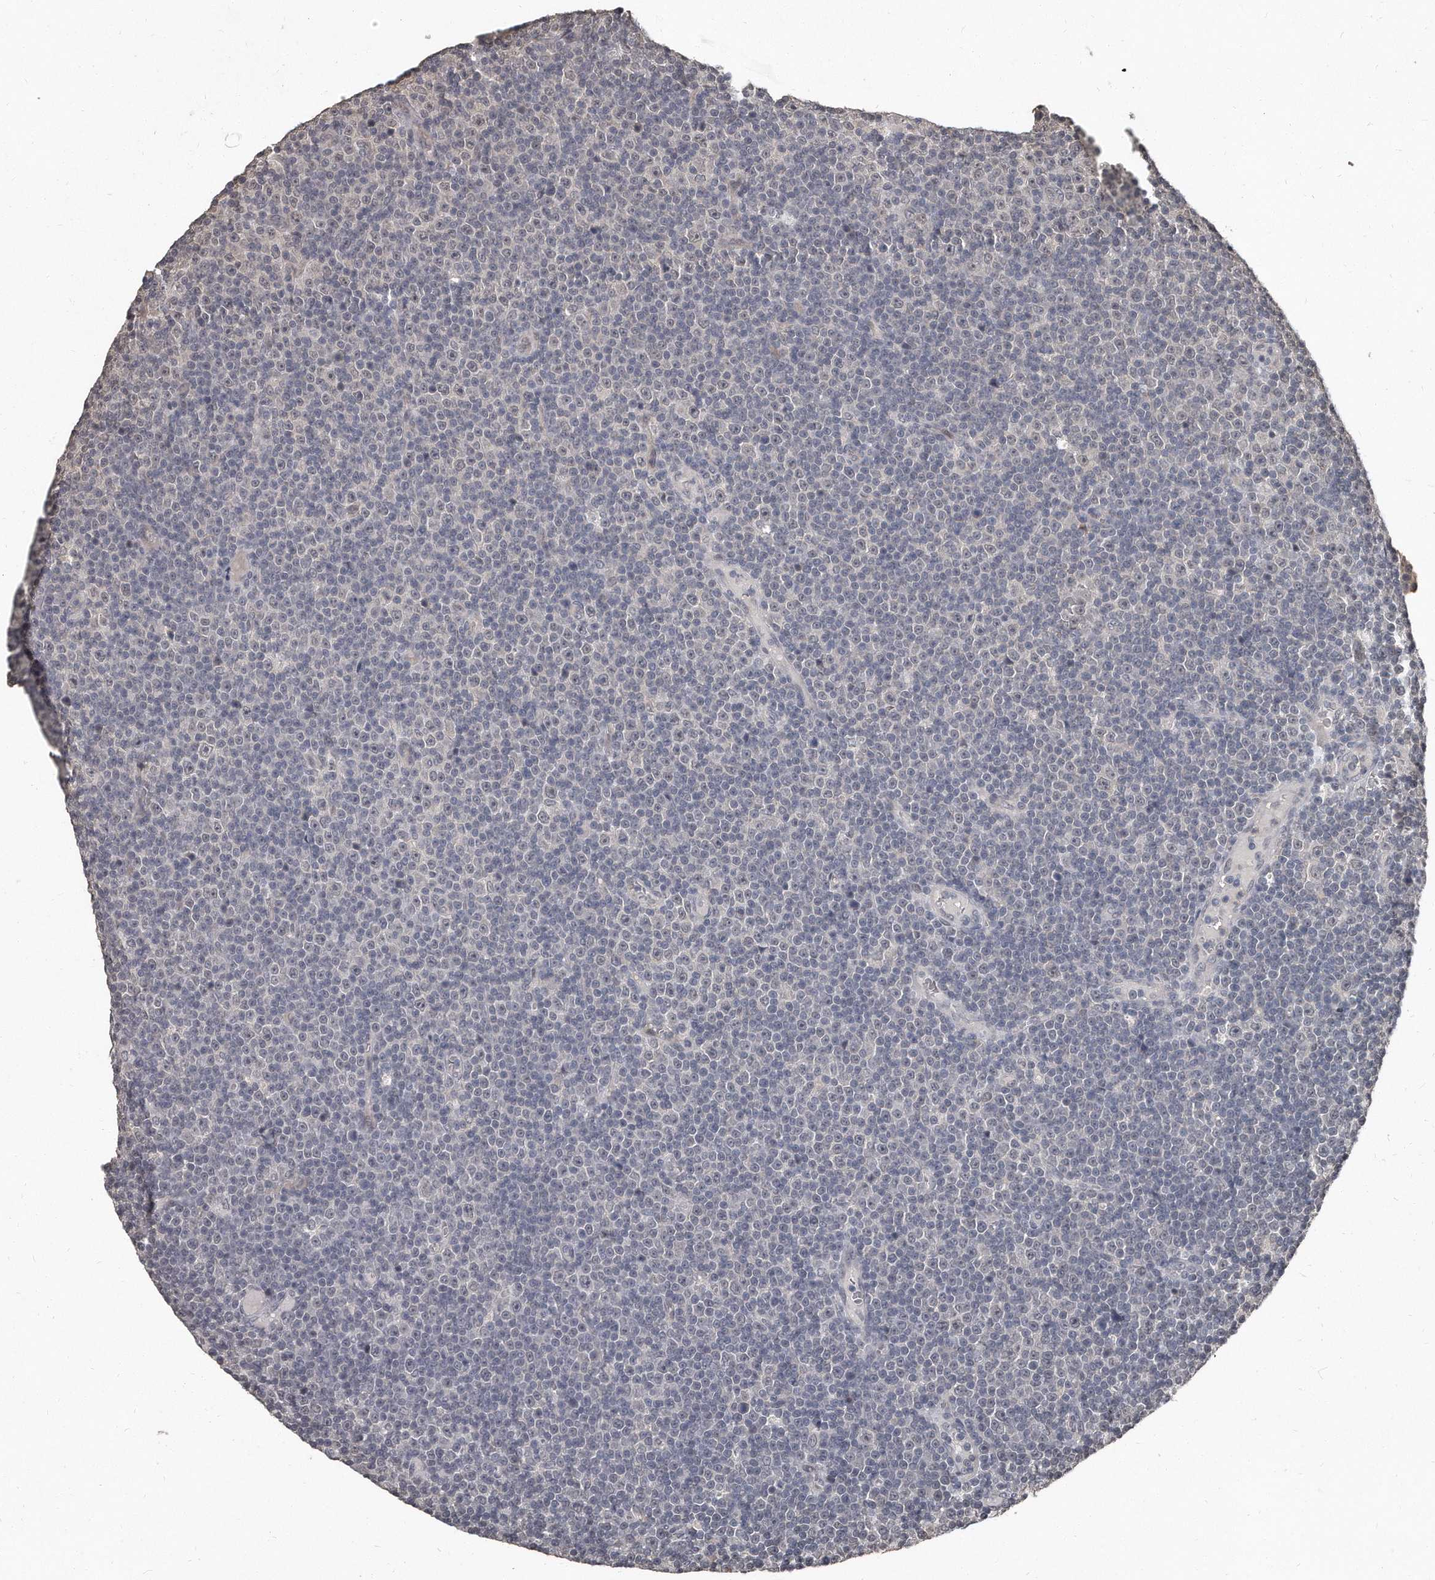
{"staining": {"intensity": "negative", "quantity": "none", "location": "none"}, "tissue": "lymphoma", "cell_type": "Tumor cells", "image_type": "cancer", "snomed": [{"axis": "morphology", "description": "Malignant lymphoma, non-Hodgkin's type, Low grade"}, {"axis": "topography", "description": "Lymph node"}], "caption": "Malignant lymphoma, non-Hodgkin's type (low-grade) was stained to show a protein in brown. There is no significant expression in tumor cells.", "gene": "GRB10", "patient": {"sex": "female", "age": 67}}